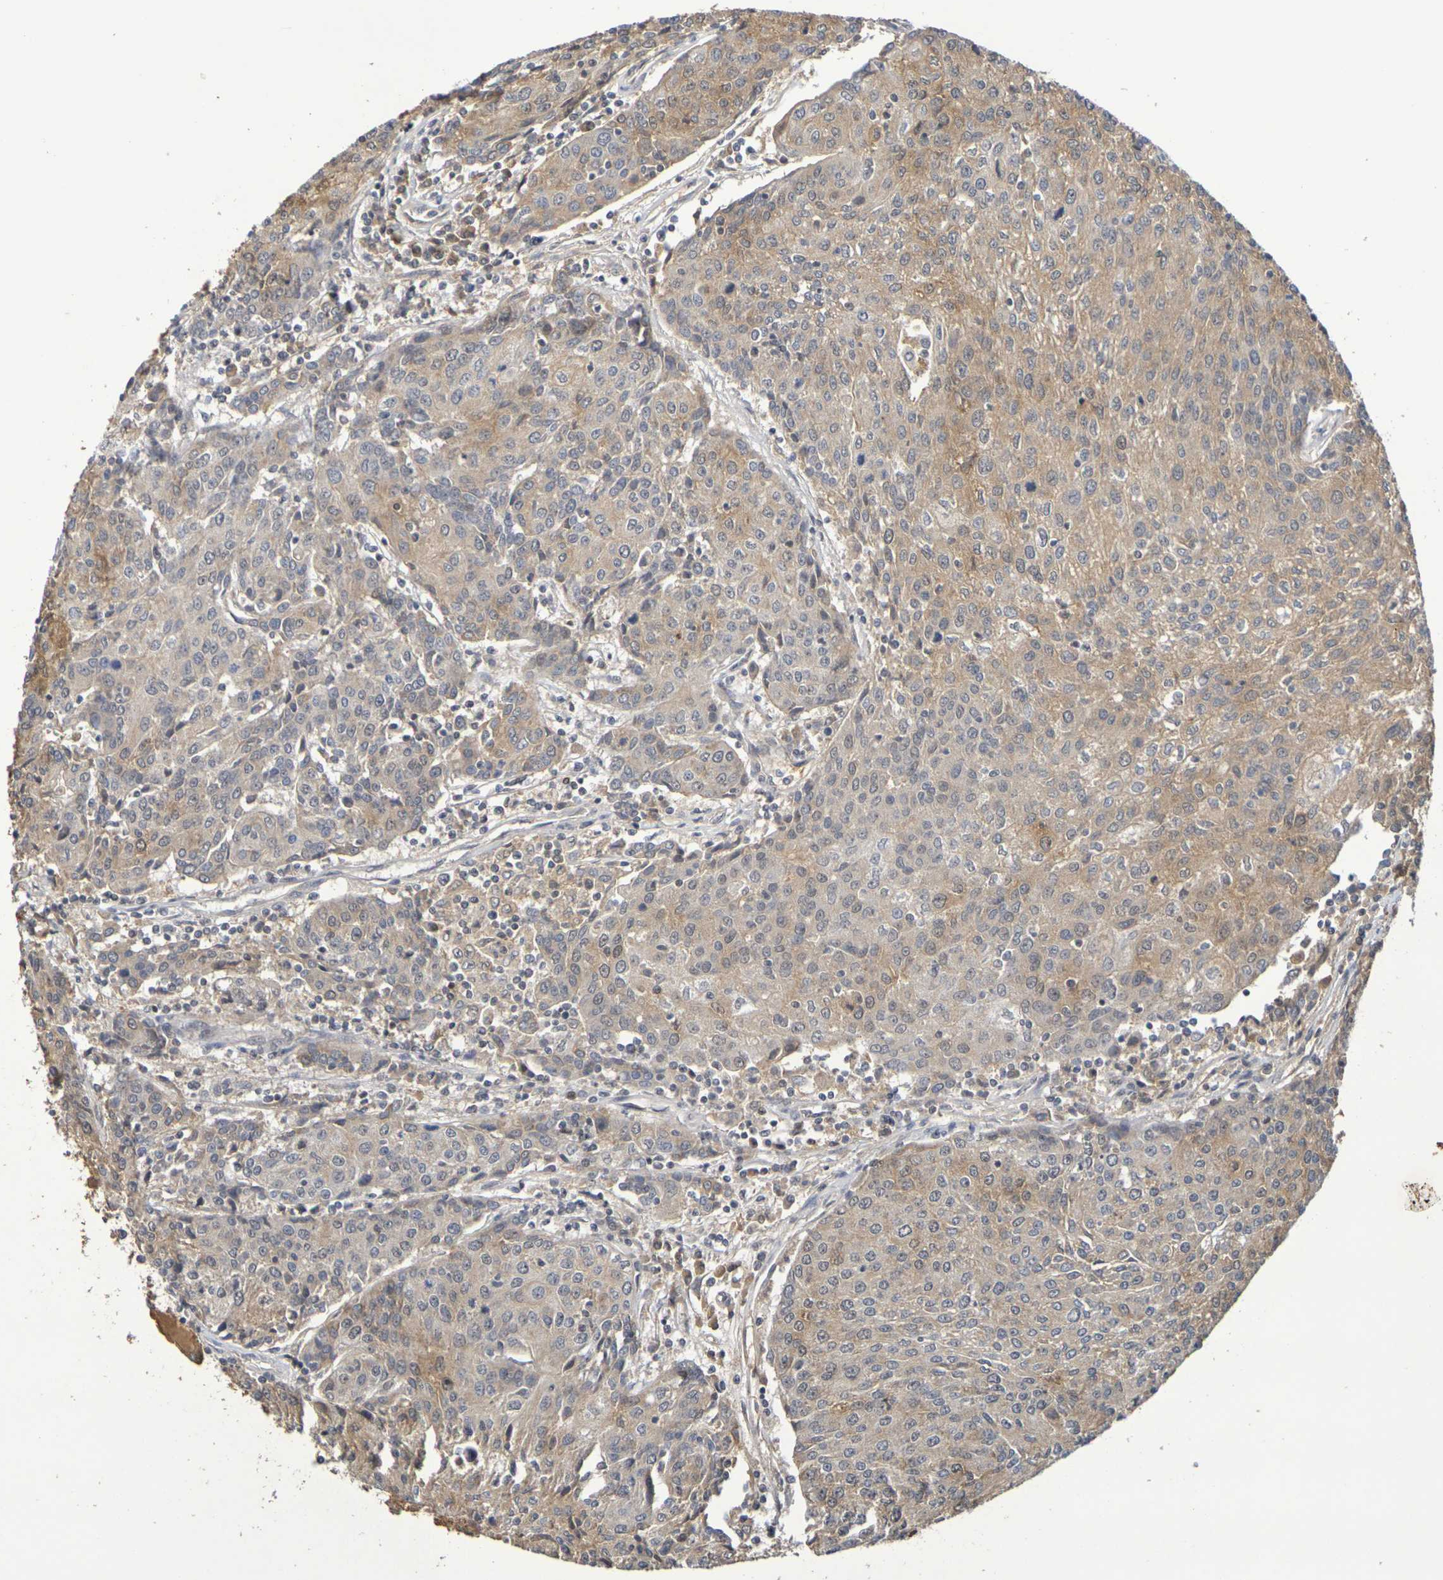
{"staining": {"intensity": "moderate", "quantity": "25%-75%", "location": "cytoplasmic/membranous"}, "tissue": "urothelial cancer", "cell_type": "Tumor cells", "image_type": "cancer", "snomed": [{"axis": "morphology", "description": "Urothelial carcinoma, High grade"}, {"axis": "topography", "description": "Urinary bladder"}], "caption": "Immunohistochemistry of urothelial carcinoma (high-grade) shows medium levels of moderate cytoplasmic/membranous staining in about 25%-75% of tumor cells. (DAB (3,3'-diaminobenzidine) = brown stain, brightfield microscopy at high magnification).", "gene": "TERF2", "patient": {"sex": "female", "age": 85}}